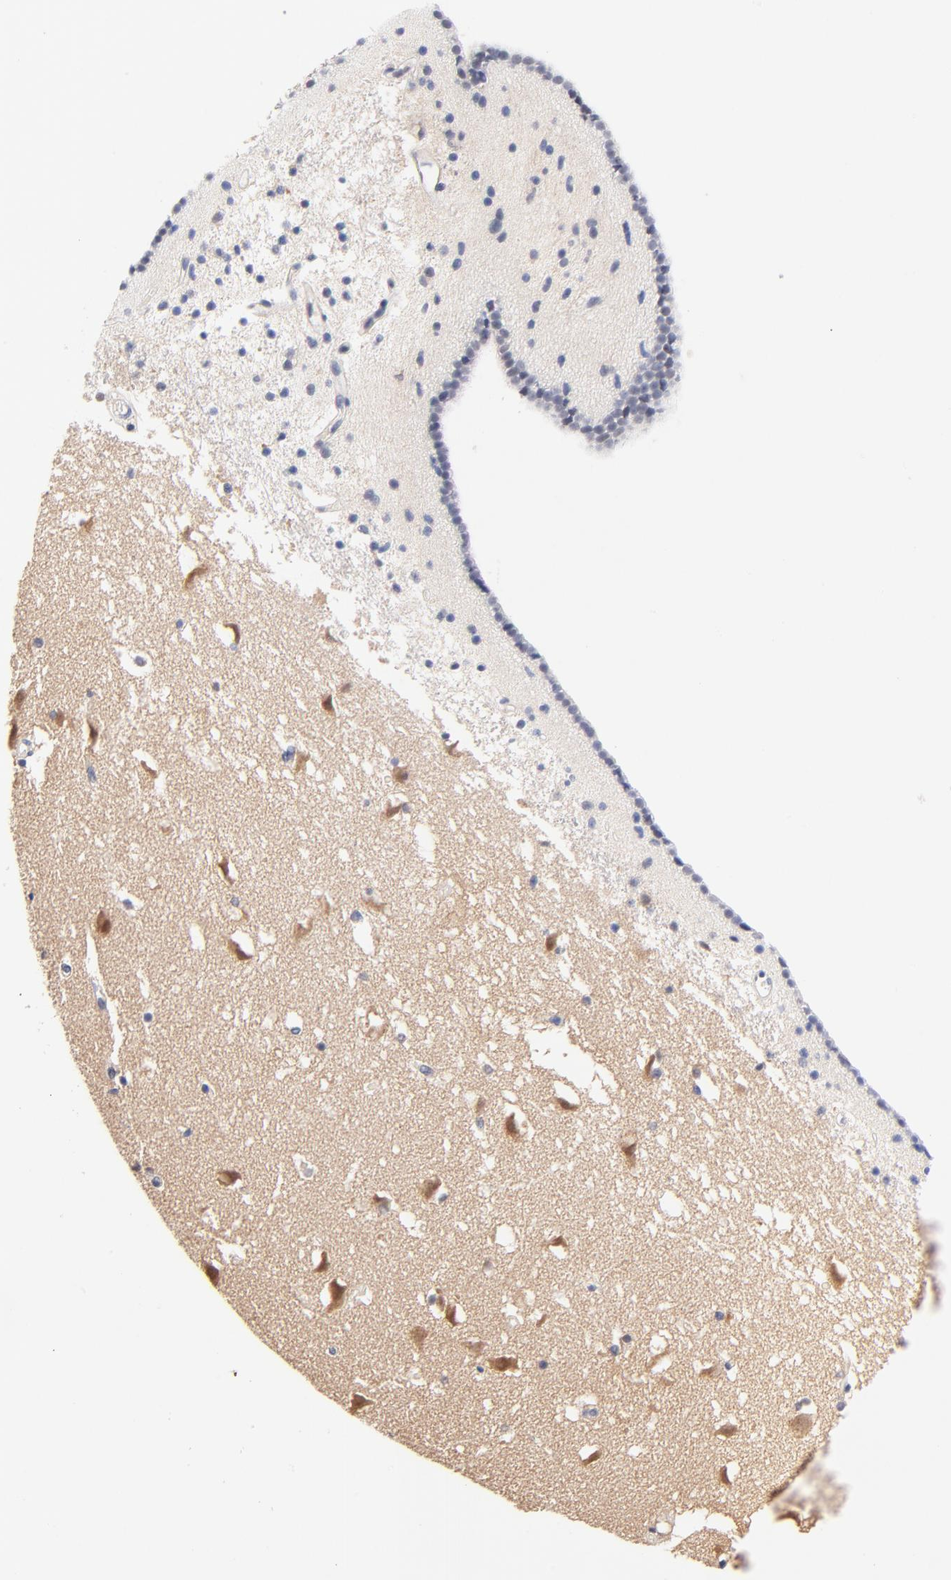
{"staining": {"intensity": "negative", "quantity": "none", "location": "none"}, "tissue": "caudate", "cell_type": "Glial cells", "image_type": "normal", "snomed": [{"axis": "morphology", "description": "Normal tissue, NOS"}, {"axis": "topography", "description": "Lateral ventricle wall"}], "caption": "The micrograph shows no significant positivity in glial cells of caudate. (DAB (3,3'-diaminobenzidine) immunohistochemistry, high magnification).", "gene": "TXNL1", "patient": {"sex": "male", "age": 45}}